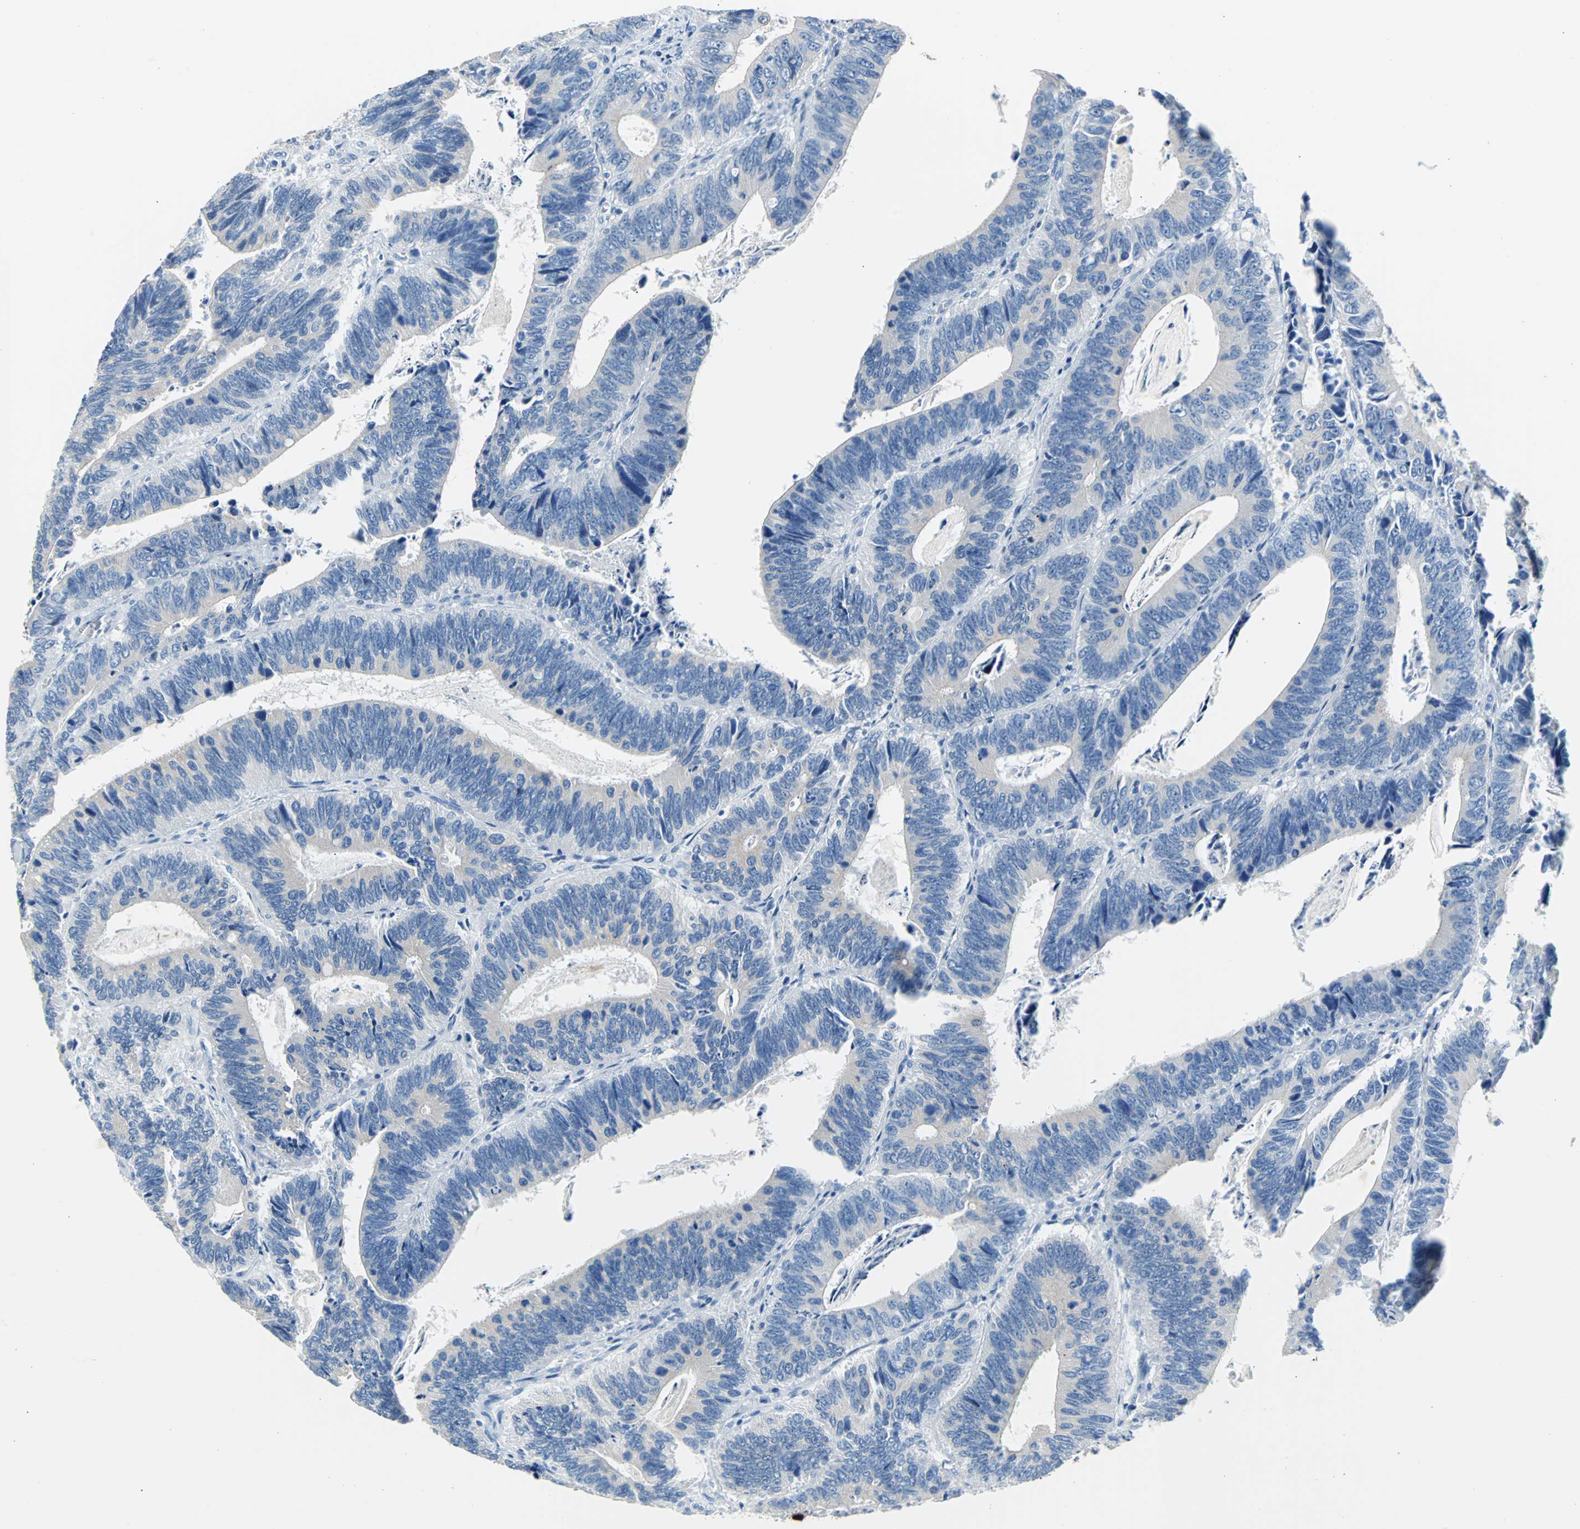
{"staining": {"intensity": "weak", "quantity": "25%-75%", "location": "cytoplasmic/membranous"}, "tissue": "colorectal cancer", "cell_type": "Tumor cells", "image_type": "cancer", "snomed": [{"axis": "morphology", "description": "Adenocarcinoma, NOS"}, {"axis": "topography", "description": "Colon"}], "caption": "Weak cytoplasmic/membranous expression for a protein is seen in about 25%-75% of tumor cells of adenocarcinoma (colorectal) using immunohistochemistry (IHC).", "gene": "KRT7", "patient": {"sex": "male", "age": 72}}